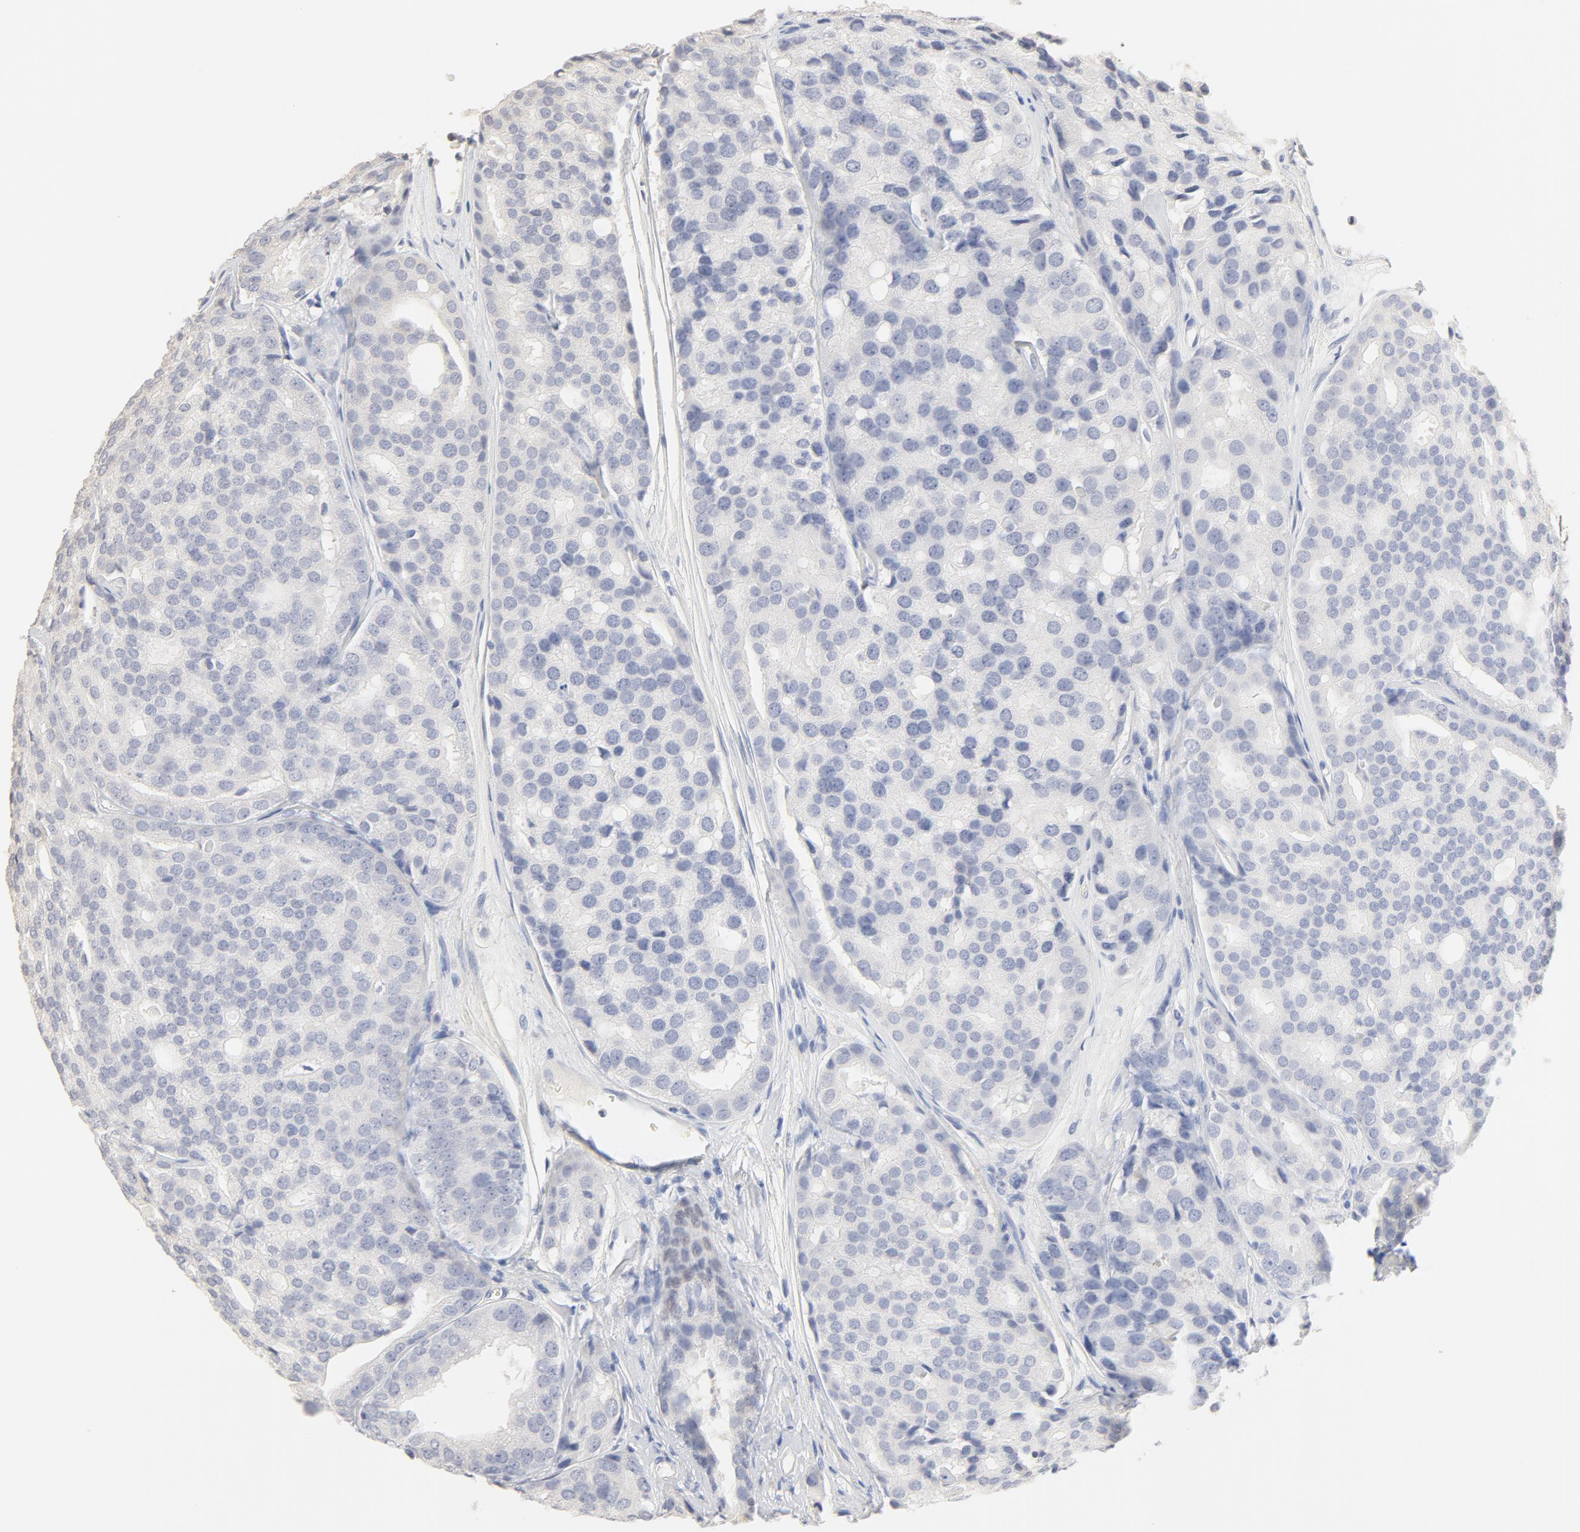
{"staining": {"intensity": "negative", "quantity": "none", "location": "none"}, "tissue": "prostate cancer", "cell_type": "Tumor cells", "image_type": "cancer", "snomed": [{"axis": "morphology", "description": "Adenocarcinoma, High grade"}, {"axis": "topography", "description": "Prostate"}], "caption": "Prostate cancer (adenocarcinoma (high-grade)) was stained to show a protein in brown. There is no significant expression in tumor cells.", "gene": "FCGBP", "patient": {"sex": "male", "age": 64}}